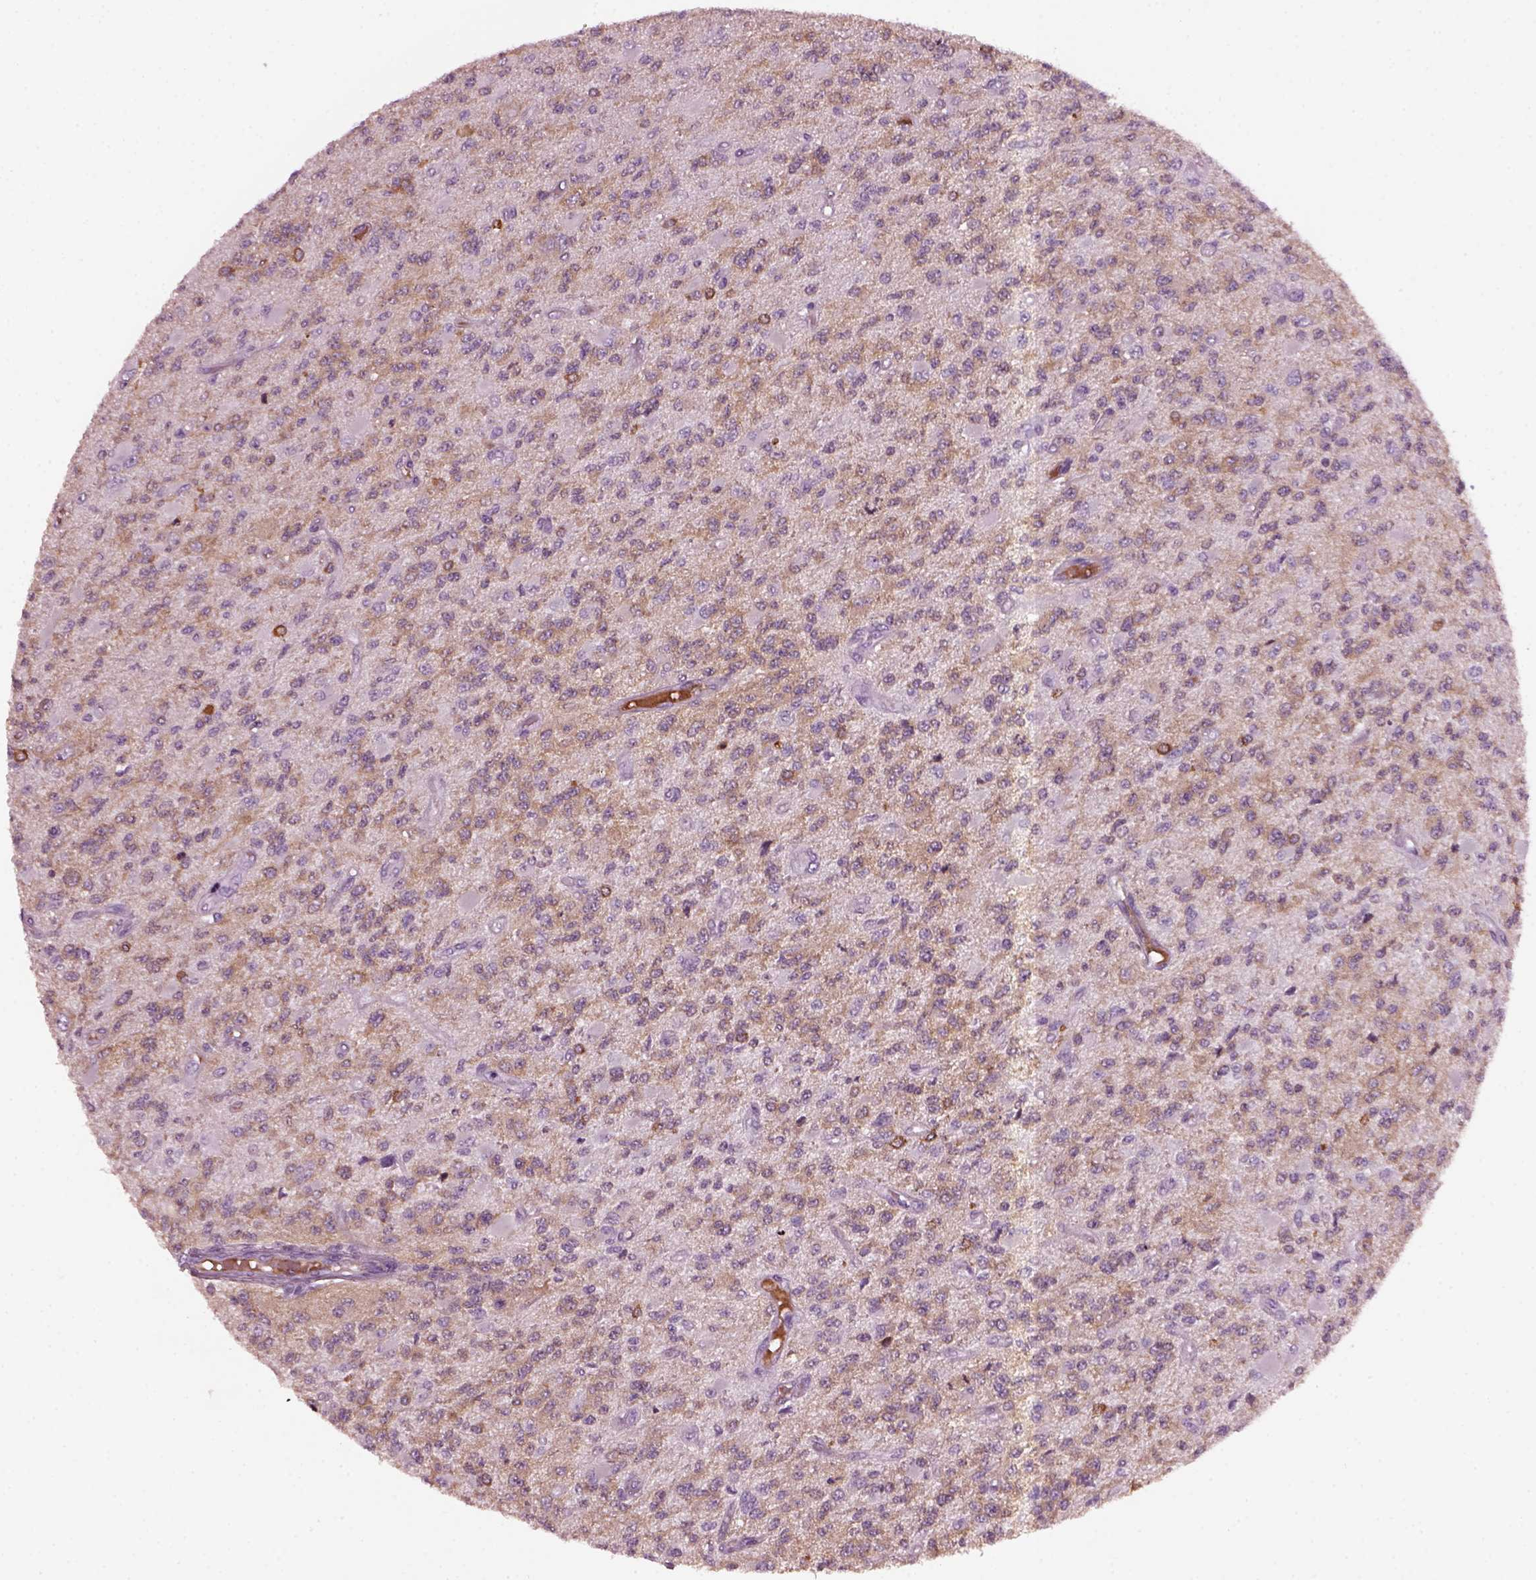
{"staining": {"intensity": "moderate", "quantity": "<25%", "location": "cytoplasmic/membranous"}, "tissue": "glioma", "cell_type": "Tumor cells", "image_type": "cancer", "snomed": [{"axis": "morphology", "description": "Glioma, malignant, High grade"}, {"axis": "topography", "description": "Brain"}], "caption": "Brown immunohistochemical staining in malignant glioma (high-grade) shows moderate cytoplasmic/membranous positivity in about <25% of tumor cells. (DAB IHC with brightfield microscopy, high magnification).", "gene": "DPYSL5", "patient": {"sex": "female", "age": 63}}